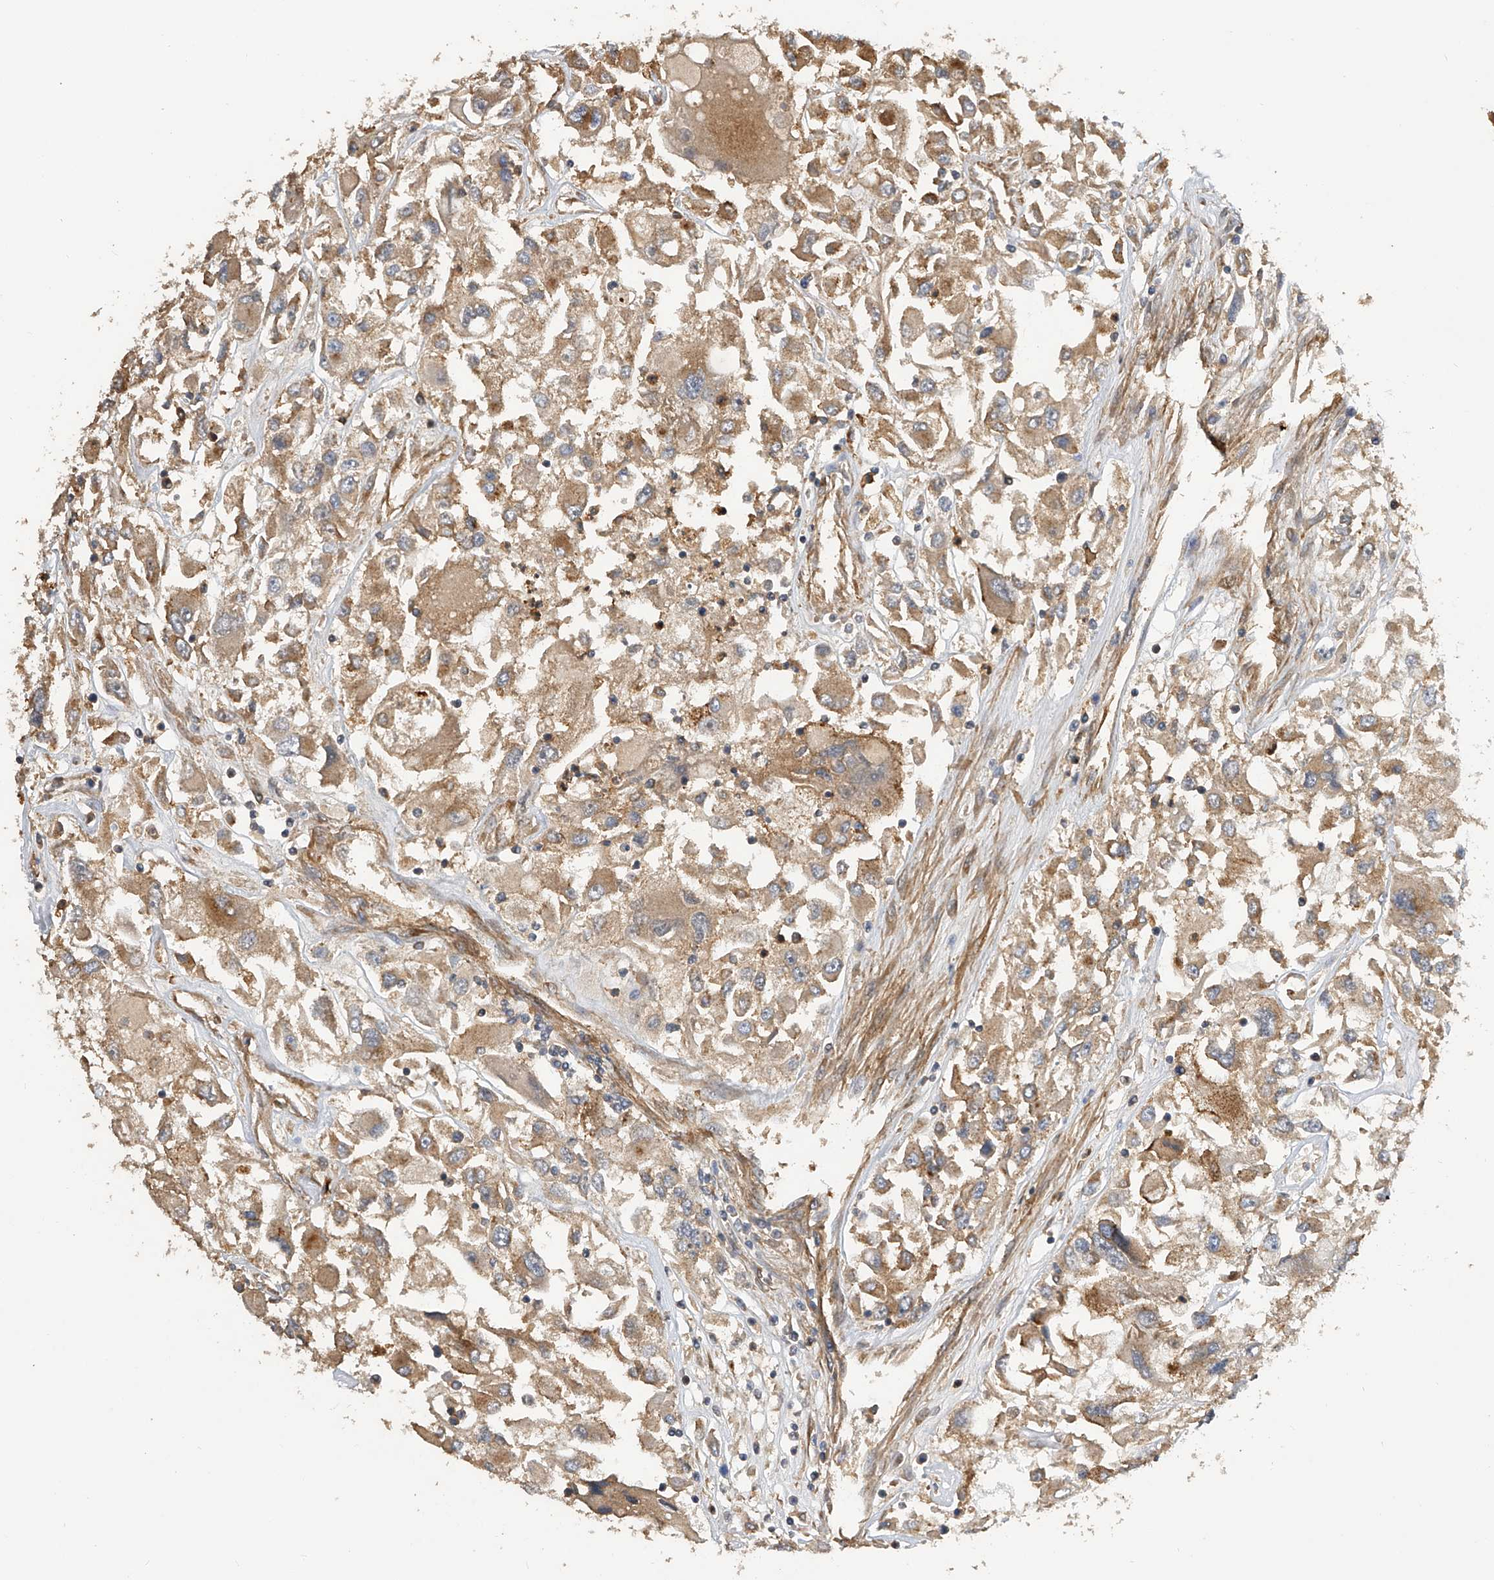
{"staining": {"intensity": "moderate", "quantity": ">75%", "location": "cytoplasmic/membranous"}, "tissue": "renal cancer", "cell_type": "Tumor cells", "image_type": "cancer", "snomed": [{"axis": "morphology", "description": "Adenocarcinoma, NOS"}, {"axis": "topography", "description": "Kidney"}], "caption": "This image demonstrates IHC staining of human renal adenocarcinoma, with medium moderate cytoplasmic/membranous expression in about >75% of tumor cells.", "gene": "PTPRA", "patient": {"sex": "female", "age": 52}}